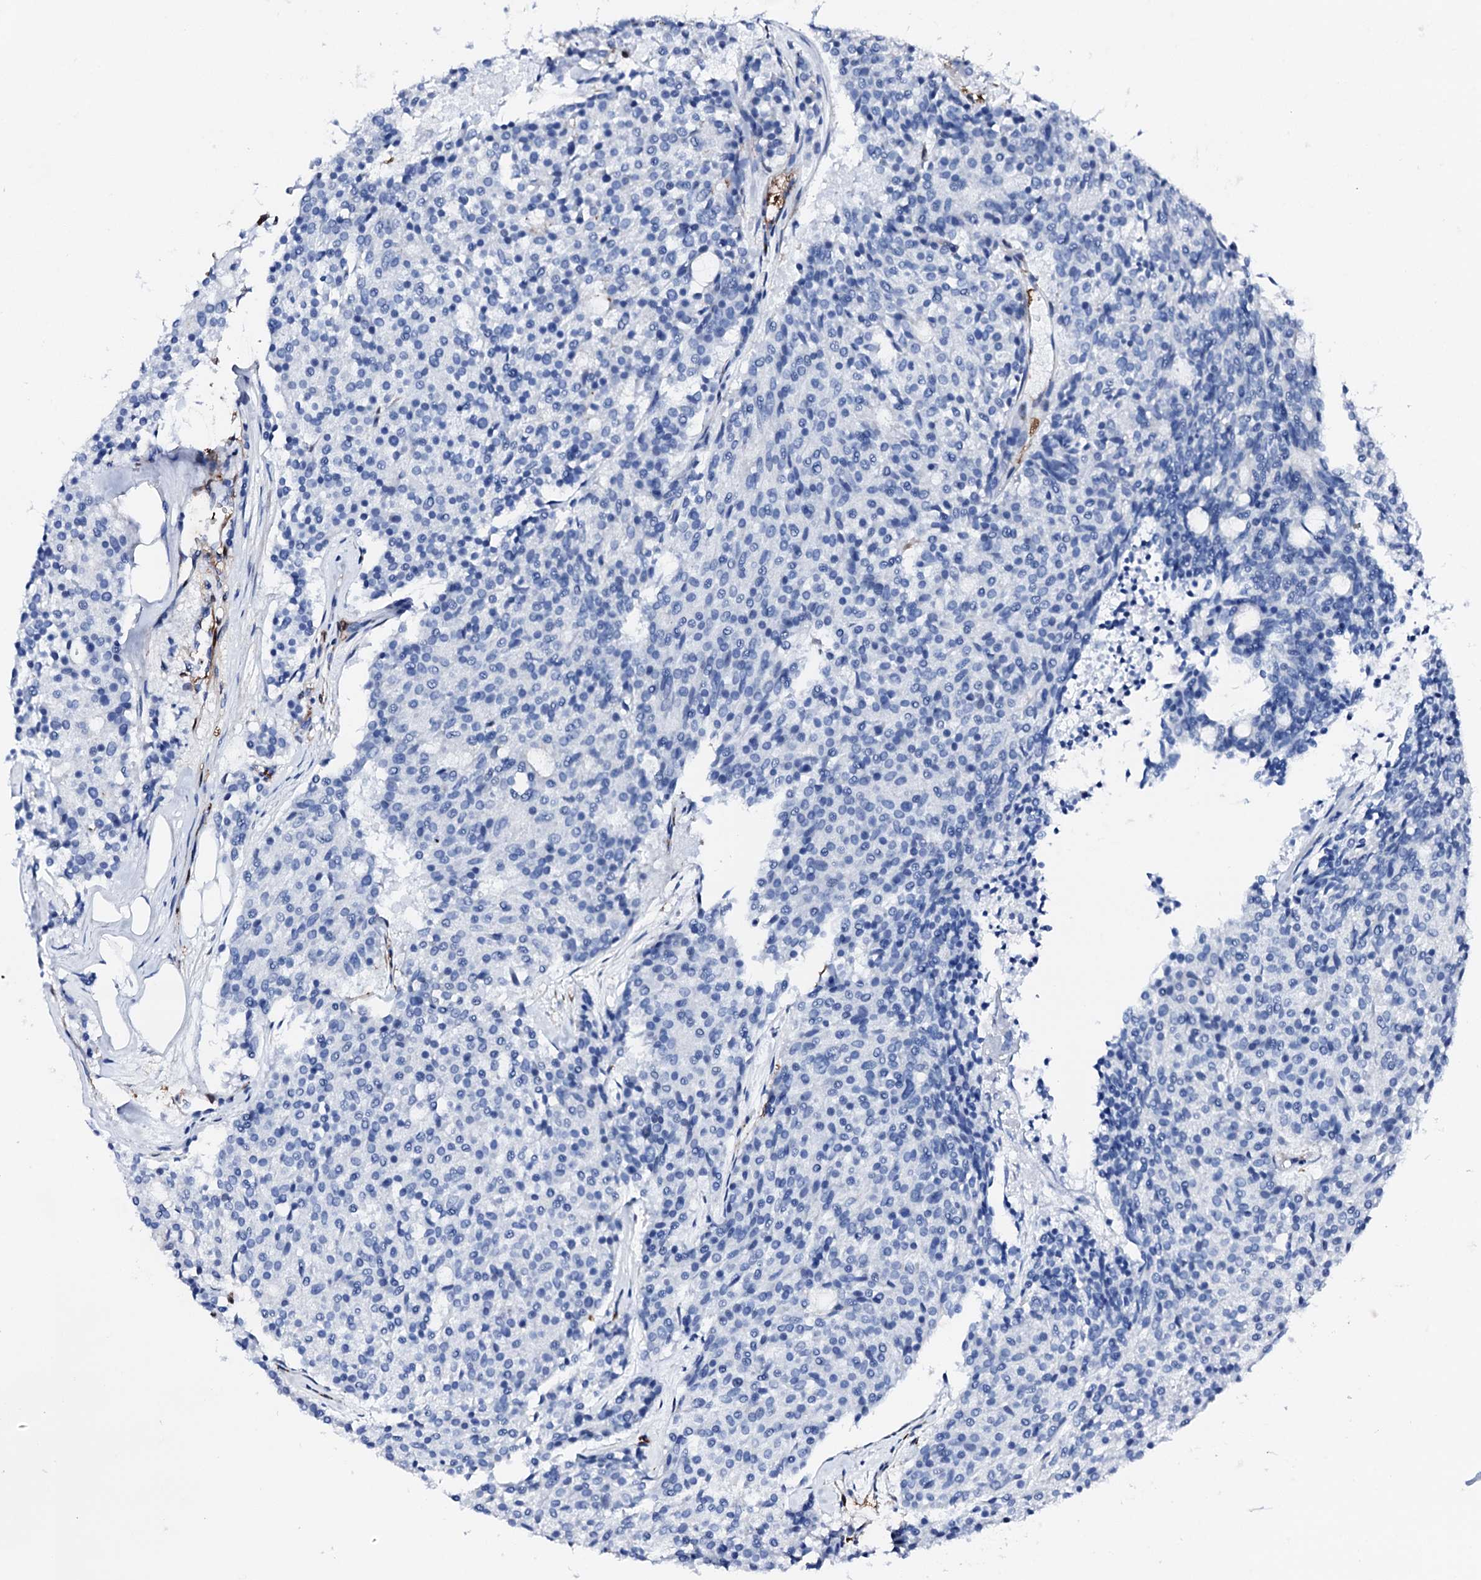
{"staining": {"intensity": "negative", "quantity": "none", "location": "none"}, "tissue": "carcinoid", "cell_type": "Tumor cells", "image_type": "cancer", "snomed": [{"axis": "morphology", "description": "Carcinoid, malignant, NOS"}, {"axis": "topography", "description": "Pancreas"}], "caption": "The immunohistochemistry (IHC) histopathology image has no significant staining in tumor cells of malignant carcinoid tissue.", "gene": "NRIP2", "patient": {"sex": "female", "age": 54}}